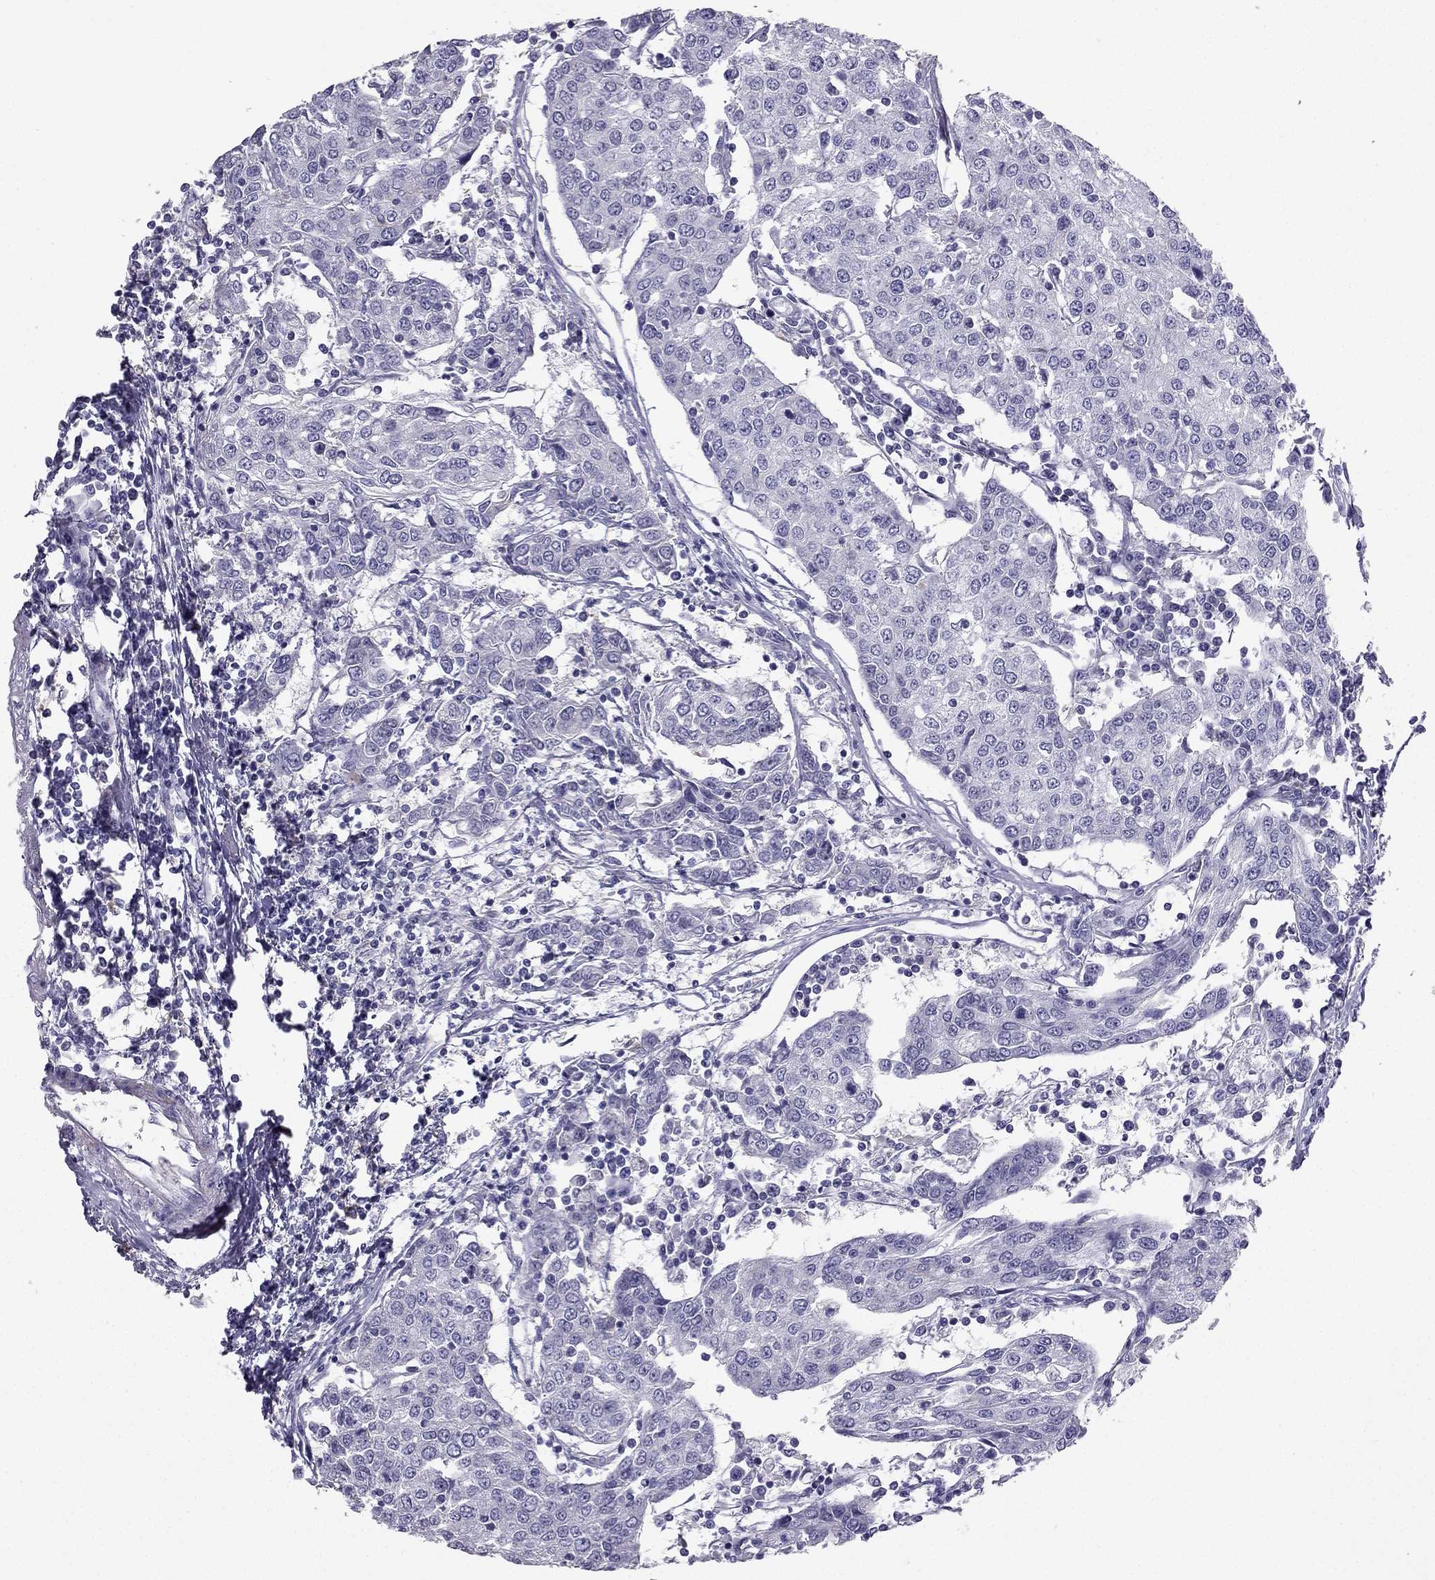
{"staining": {"intensity": "negative", "quantity": "none", "location": "none"}, "tissue": "urothelial cancer", "cell_type": "Tumor cells", "image_type": "cancer", "snomed": [{"axis": "morphology", "description": "Urothelial carcinoma, High grade"}, {"axis": "topography", "description": "Urinary bladder"}], "caption": "A histopathology image of urothelial cancer stained for a protein reveals no brown staining in tumor cells.", "gene": "LMTK3", "patient": {"sex": "female", "age": 85}}